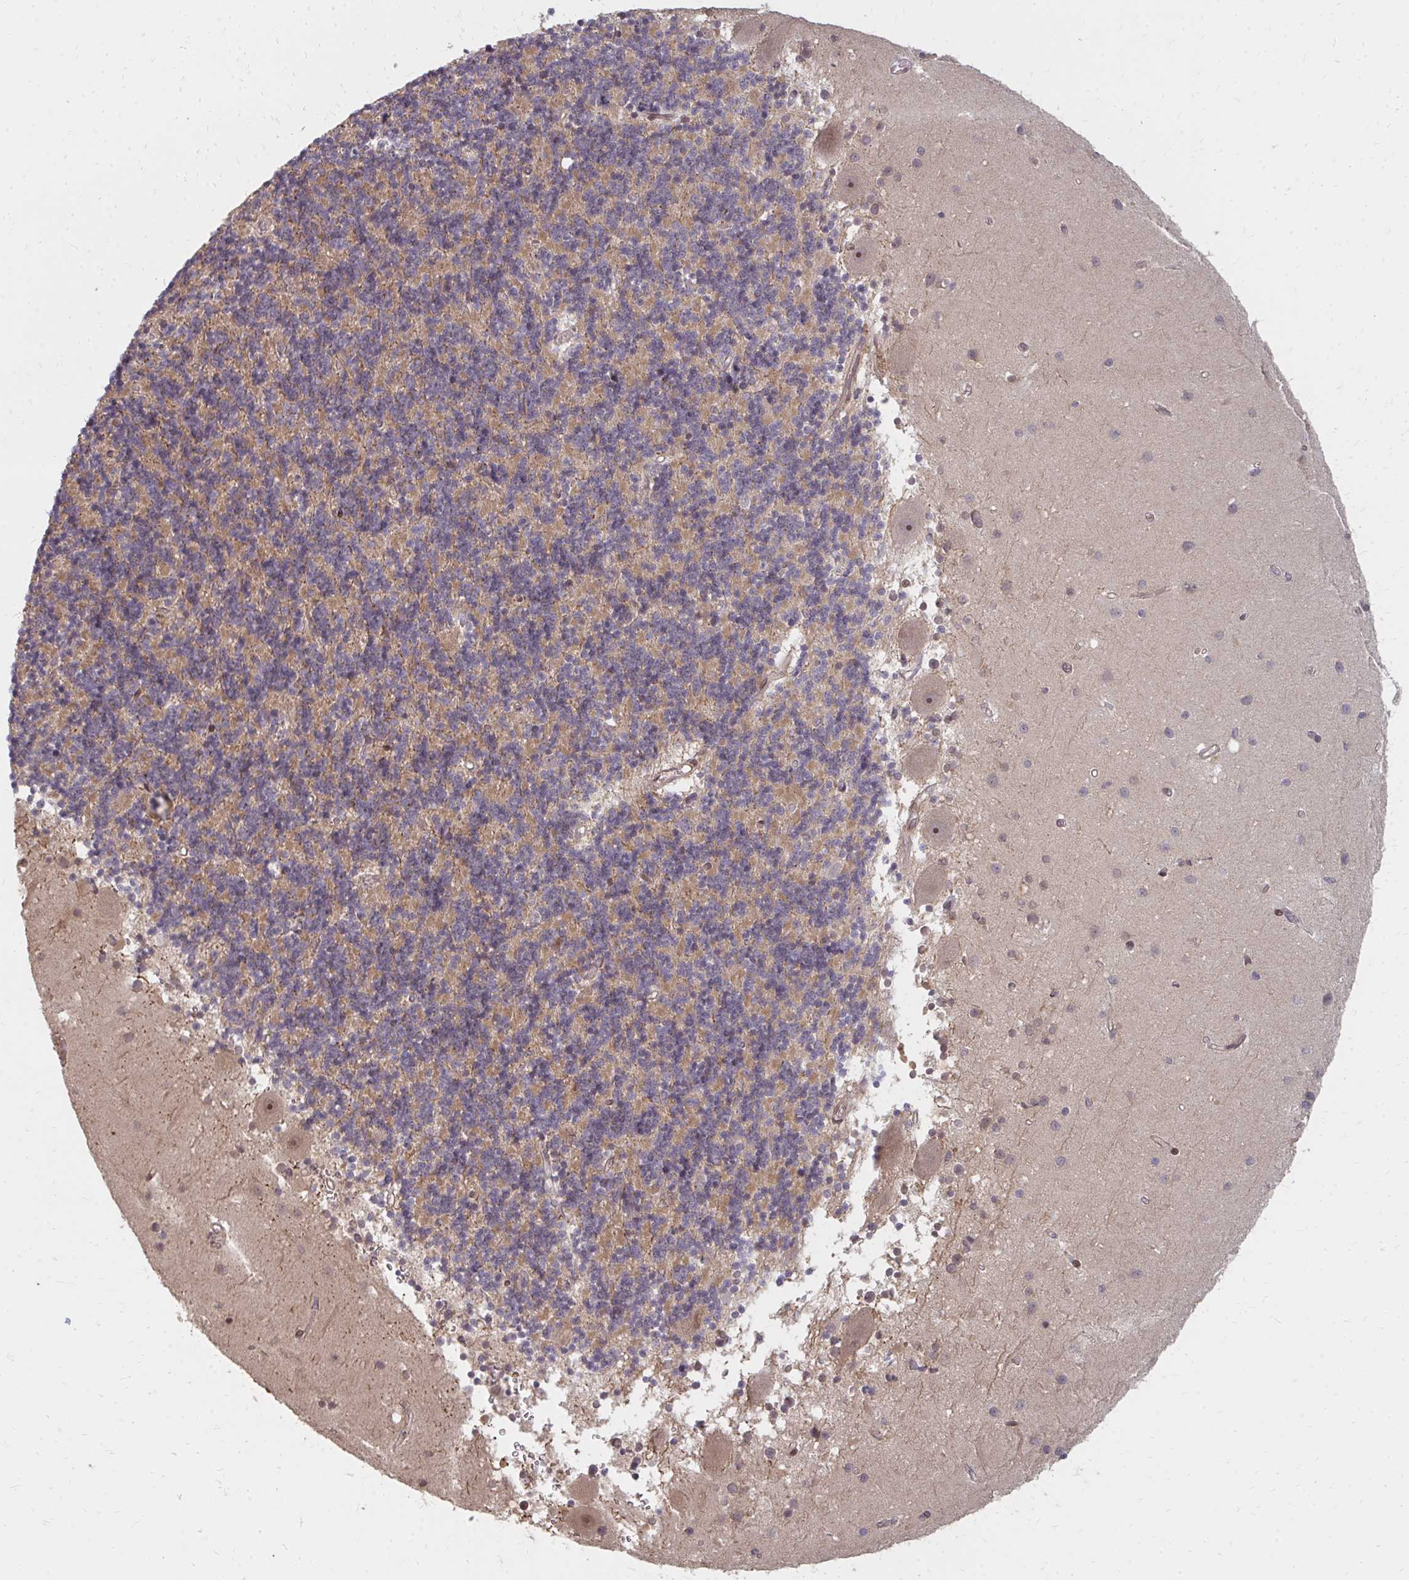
{"staining": {"intensity": "weak", "quantity": ">75%", "location": "cytoplasmic/membranous"}, "tissue": "cerebellum", "cell_type": "Cells in granular layer", "image_type": "normal", "snomed": [{"axis": "morphology", "description": "Normal tissue, NOS"}, {"axis": "topography", "description": "Cerebellum"}], "caption": "Brown immunohistochemical staining in benign human cerebellum shows weak cytoplasmic/membranous staining in approximately >75% of cells in granular layer.", "gene": "ZNF285", "patient": {"sex": "male", "age": 54}}